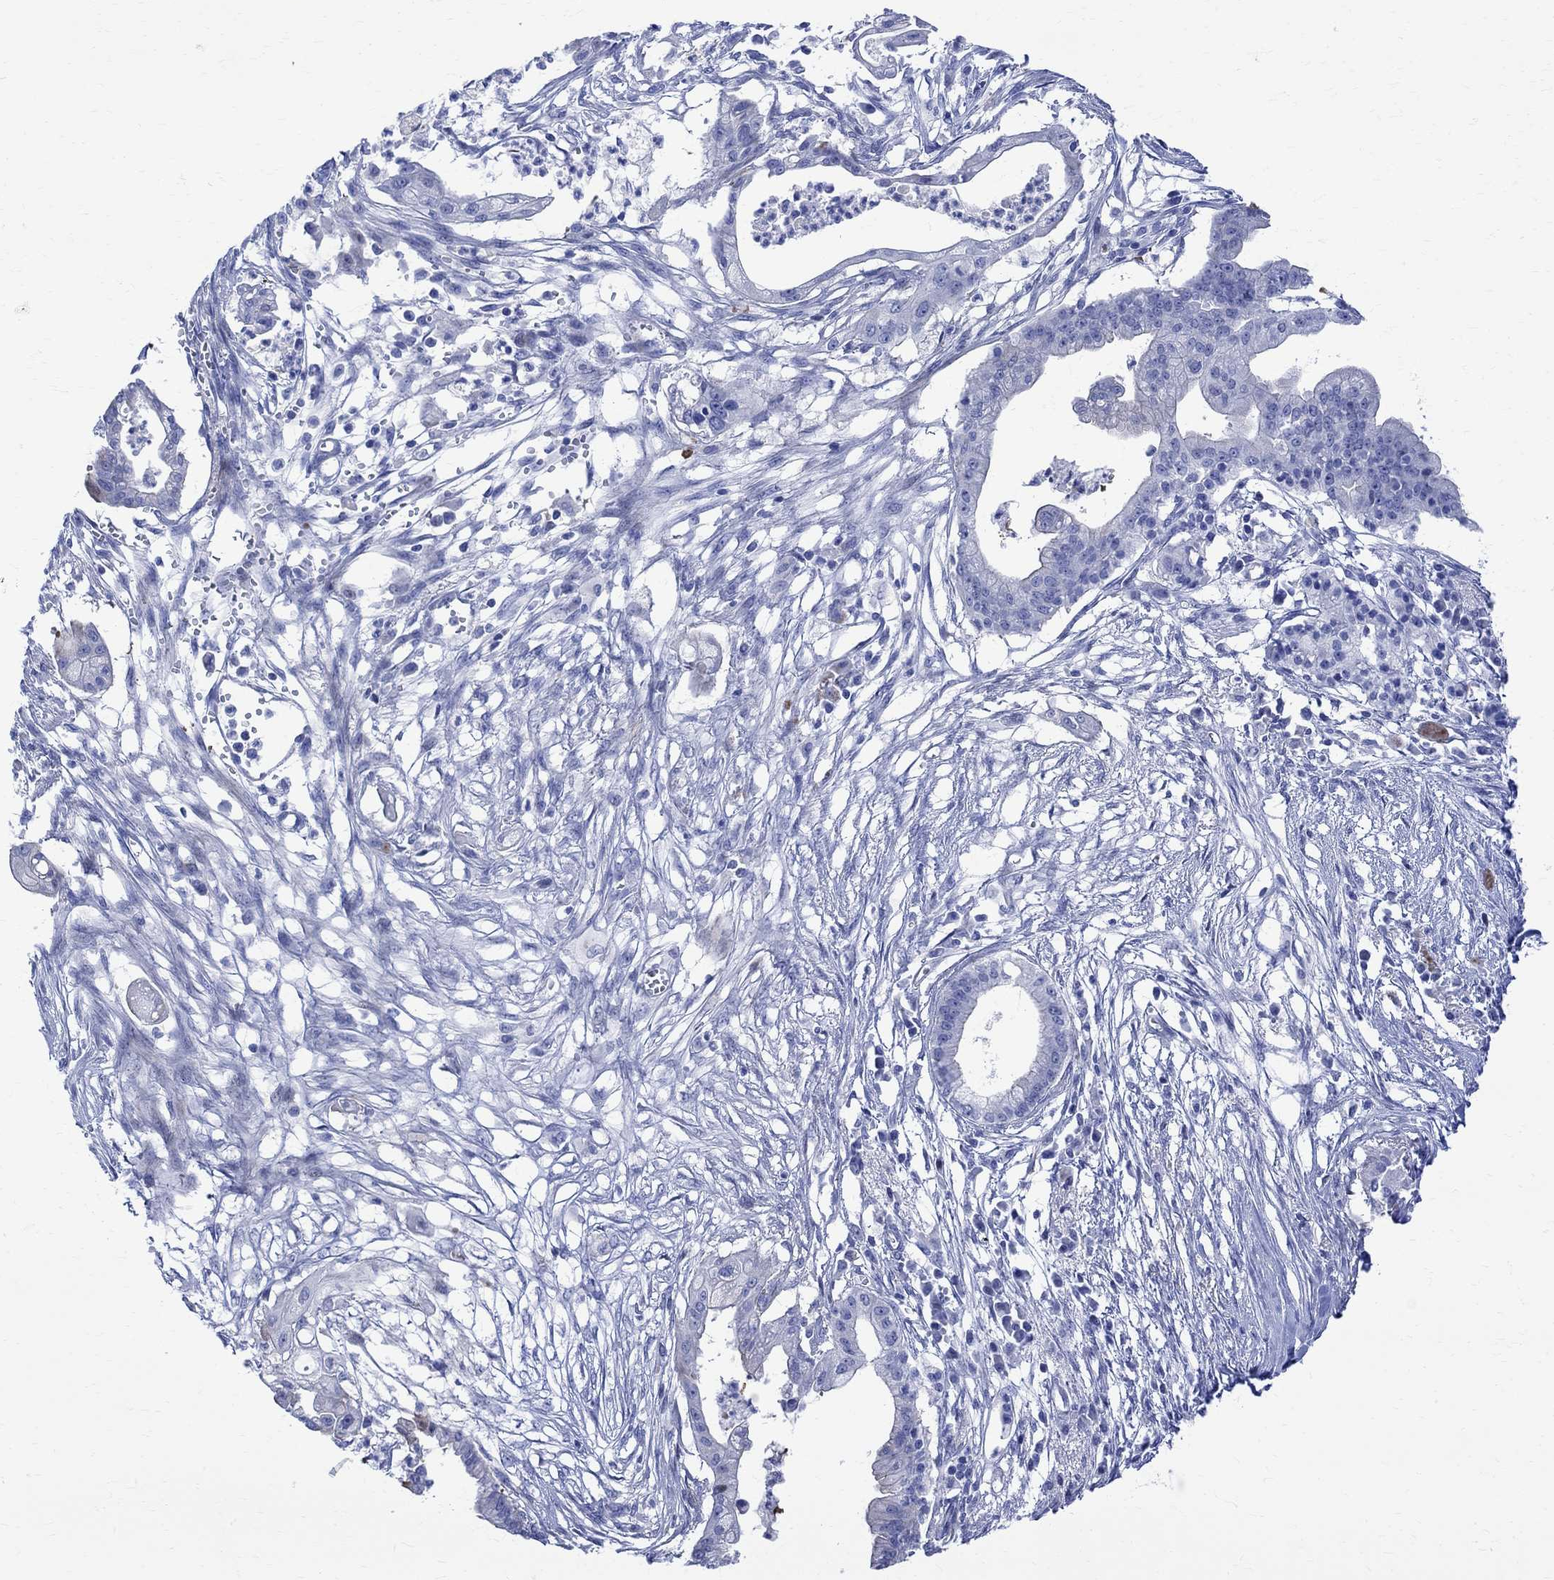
{"staining": {"intensity": "negative", "quantity": "none", "location": "none"}, "tissue": "pancreatic cancer", "cell_type": "Tumor cells", "image_type": "cancer", "snomed": [{"axis": "morphology", "description": "Normal tissue, NOS"}, {"axis": "morphology", "description": "Adenocarcinoma, NOS"}, {"axis": "topography", "description": "Pancreas"}], "caption": "High power microscopy photomicrograph of an IHC photomicrograph of pancreatic cancer (adenocarcinoma), revealing no significant positivity in tumor cells.", "gene": "PARVB", "patient": {"sex": "female", "age": 58}}